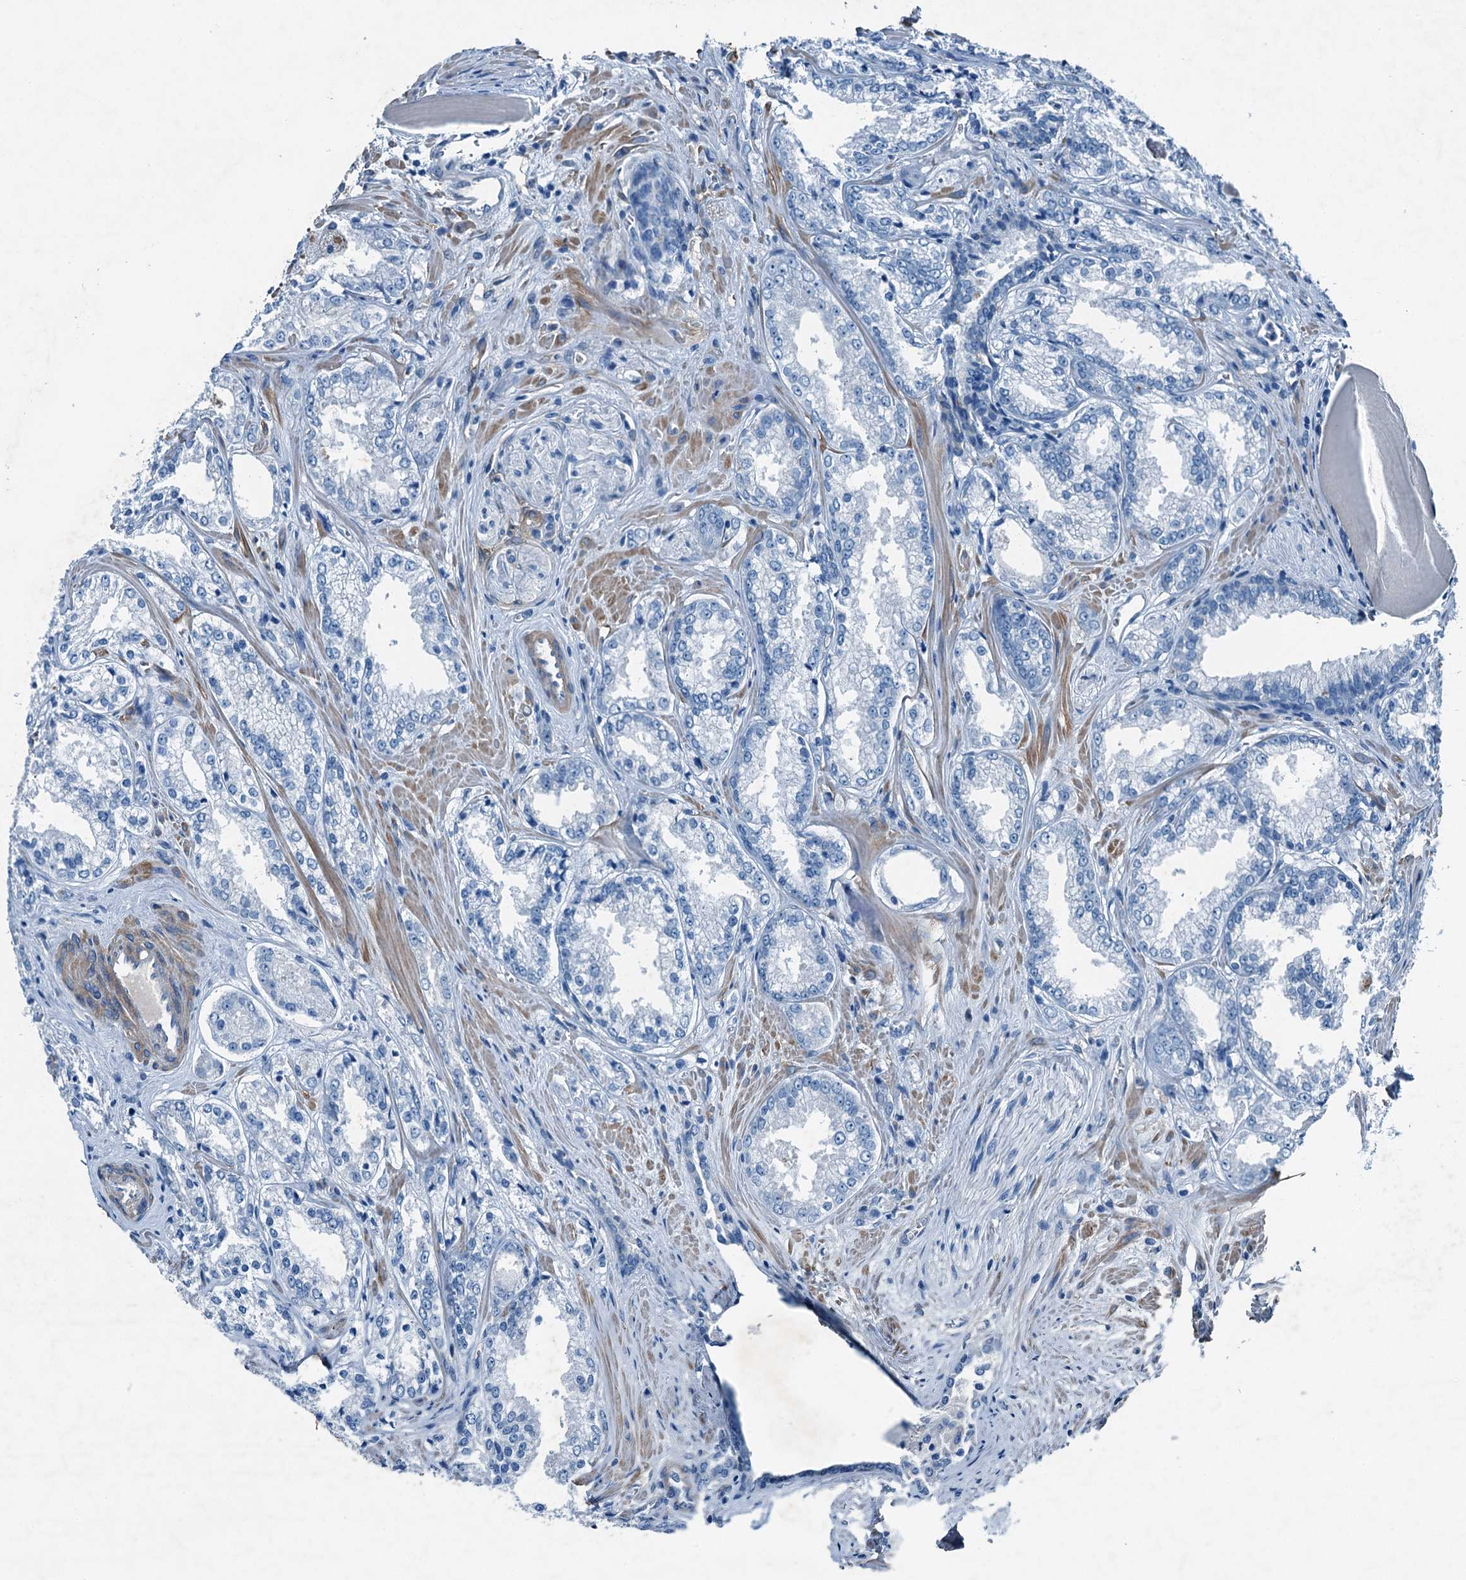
{"staining": {"intensity": "negative", "quantity": "none", "location": "none"}, "tissue": "prostate cancer", "cell_type": "Tumor cells", "image_type": "cancer", "snomed": [{"axis": "morphology", "description": "Adenocarcinoma, Low grade"}, {"axis": "topography", "description": "Prostate"}], "caption": "Photomicrograph shows no significant protein positivity in tumor cells of low-grade adenocarcinoma (prostate).", "gene": "RAB3IL1", "patient": {"sex": "male", "age": 47}}